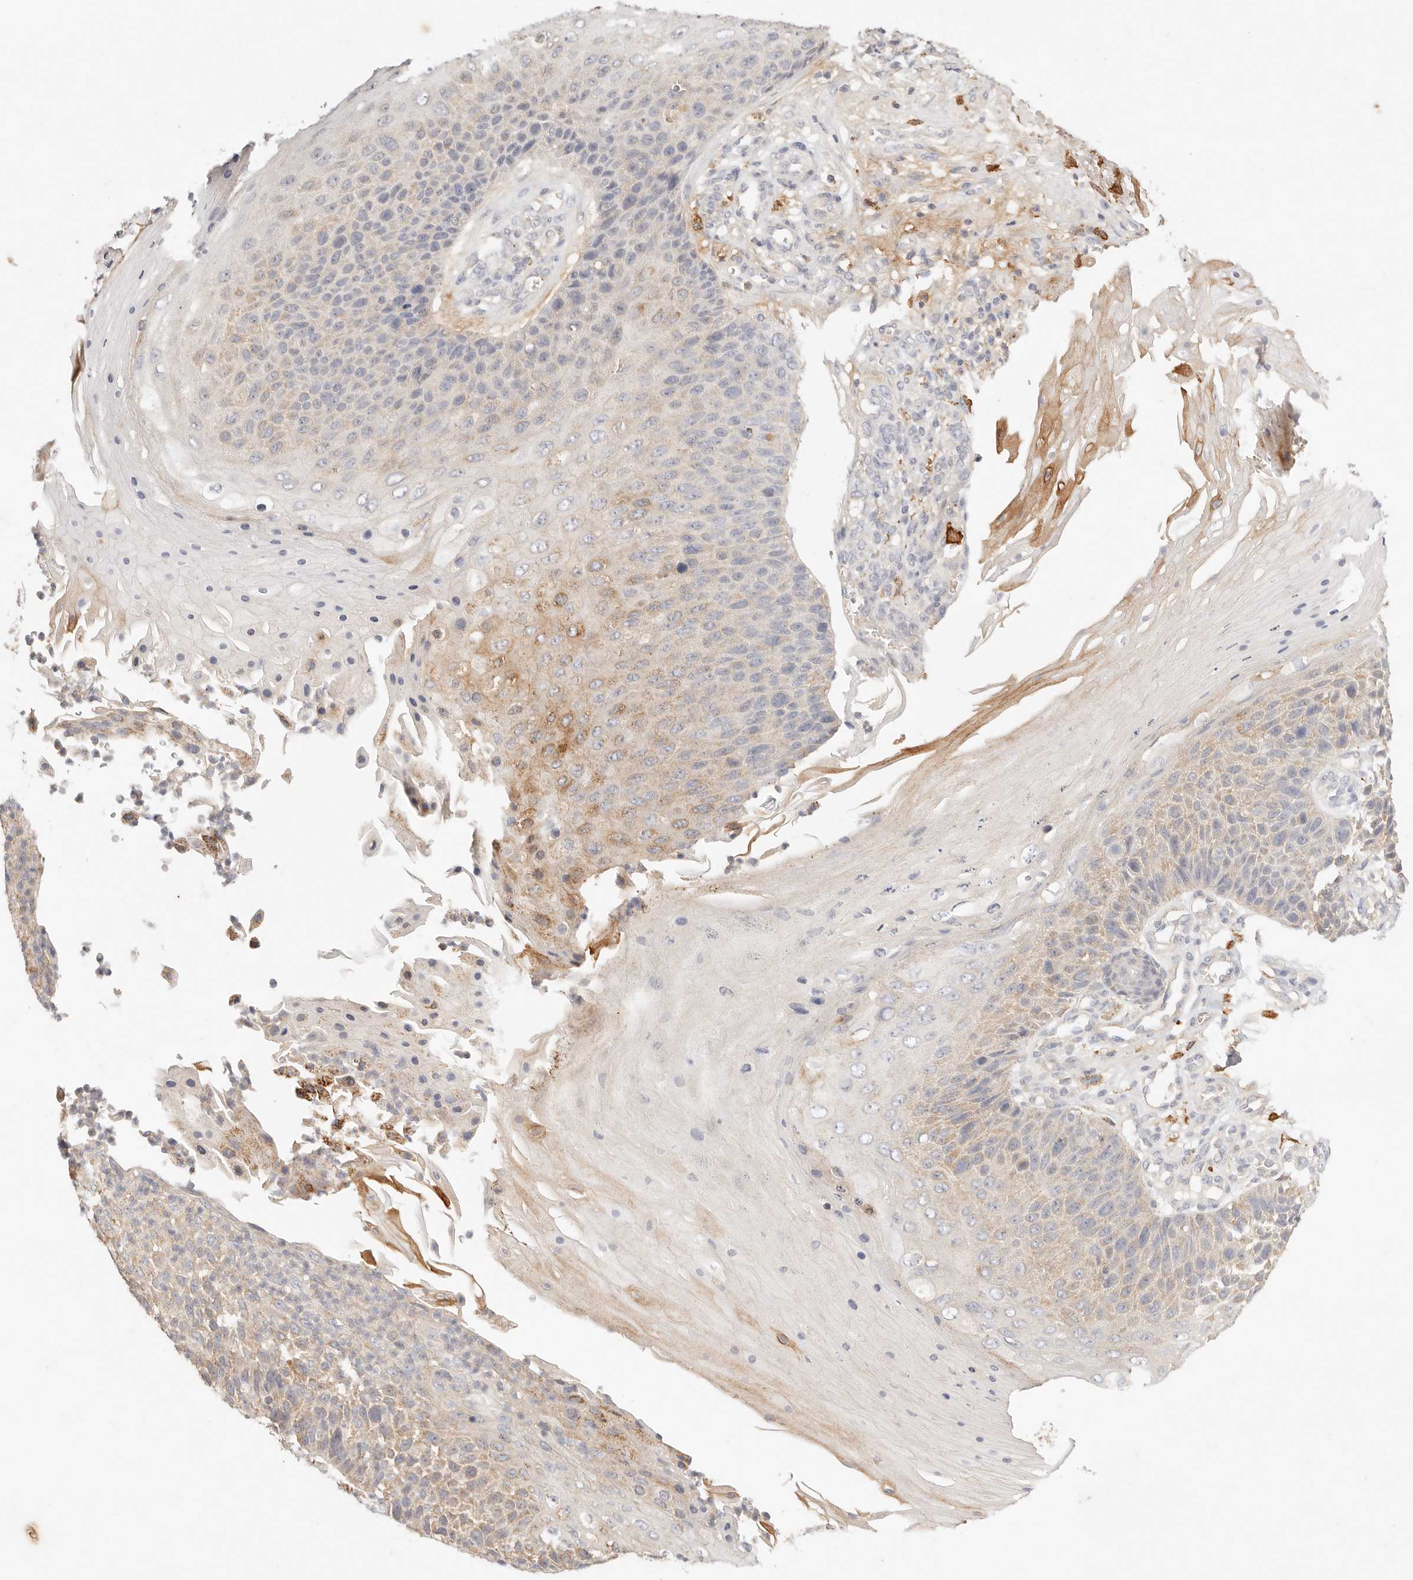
{"staining": {"intensity": "weak", "quantity": "25%-75%", "location": "cytoplasmic/membranous"}, "tissue": "skin cancer", "cell_type": "Tumor cells", "image_type": "cancer", "snomed": [{"axis": "morphology", "description": "Squamous cell carcinoma, NOS"}, {"axis": "topography", "description": "Skin"}], "caption": "Weak cytoplasmic/membranous protein staining is identified in about 25%-75% of tumor cells in squamous cell carcinoma (skin). (Stains: DAB (3,3'-diaminobenzidine) in brown, nuclei in blue, Microscopy: brightfield microscopy at high magnification).", "gene": "HK2", "patient": {"sex": "female", "age": 88}}